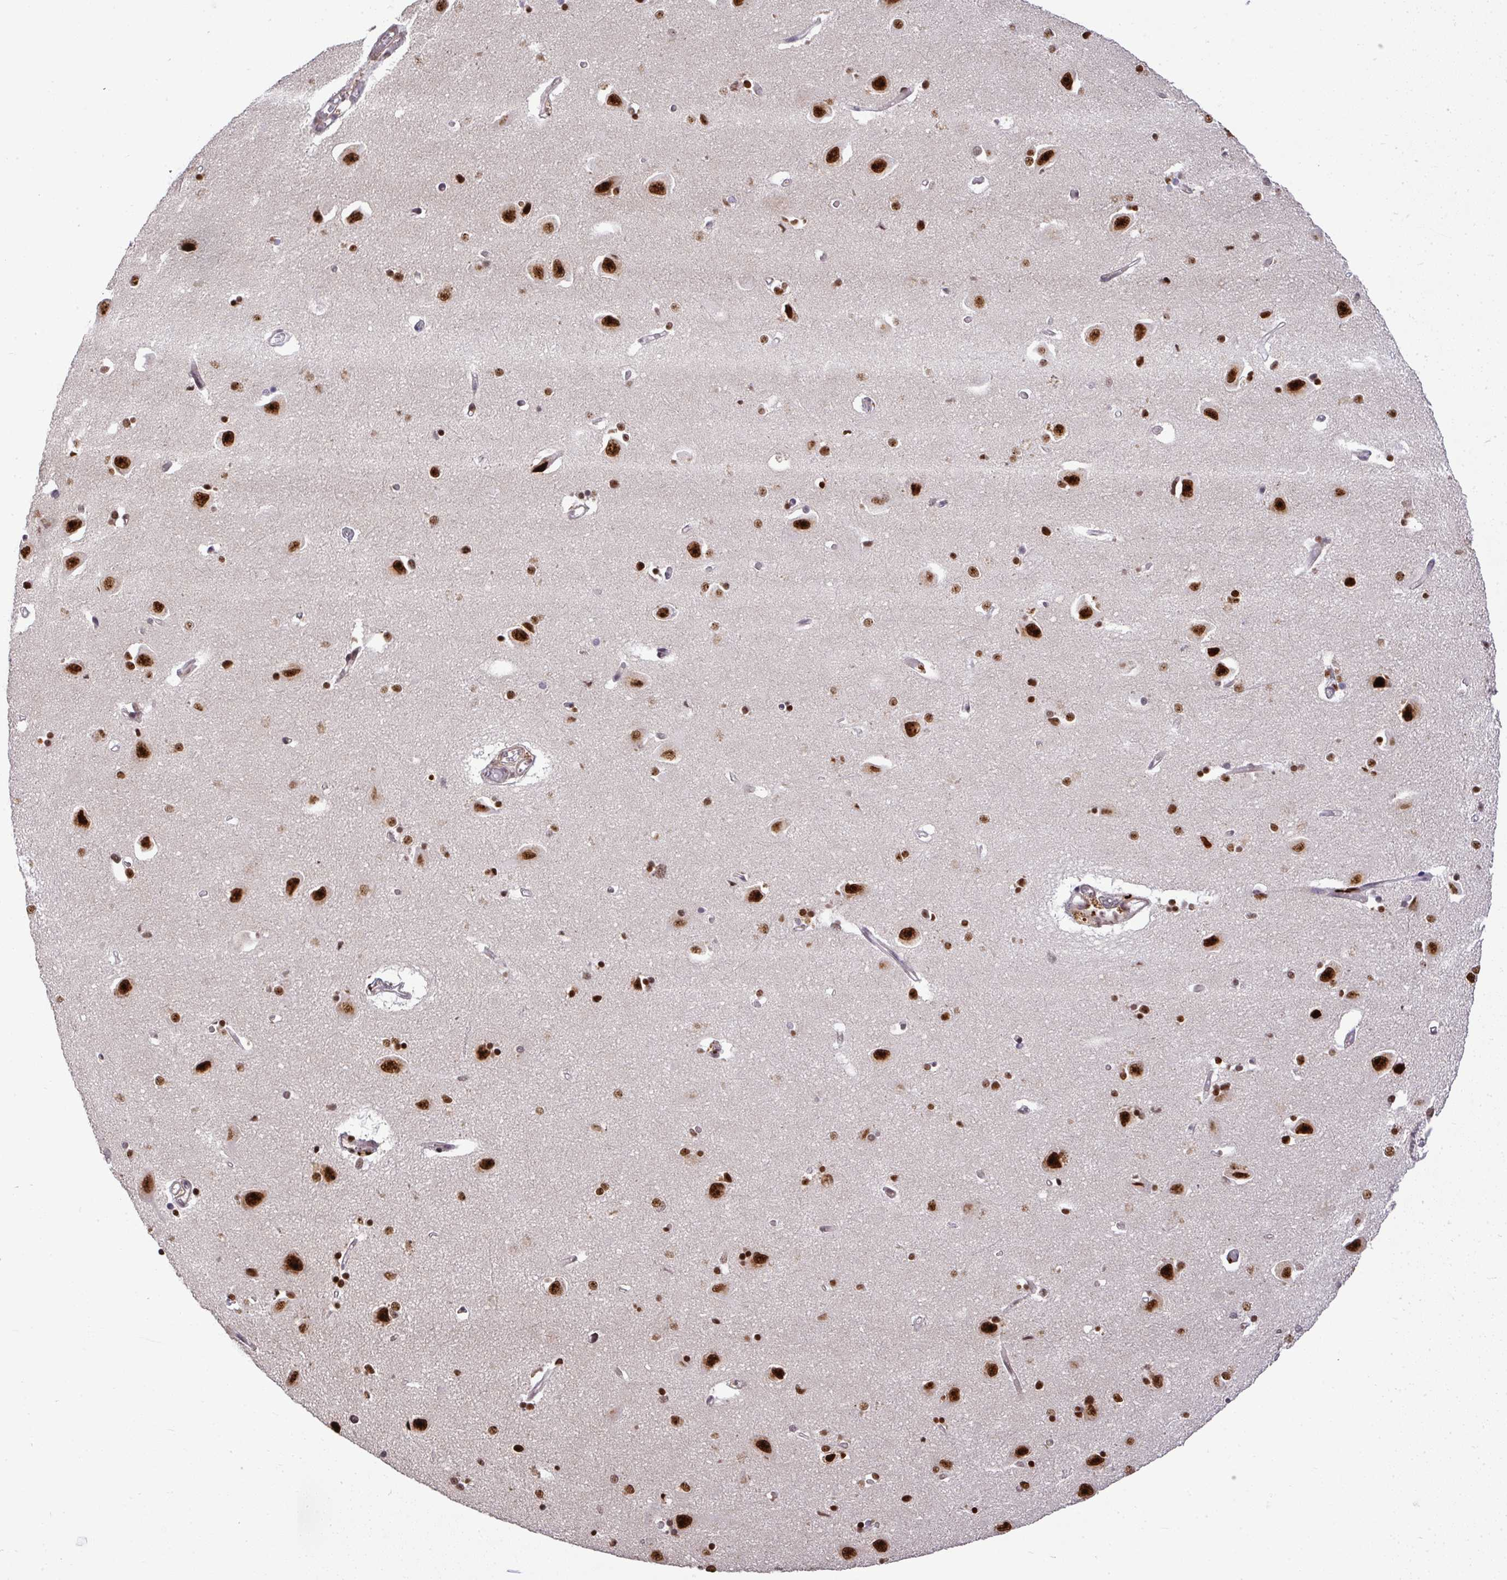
{"staining": {"intensity": "moderate", "quantity": ">75%", "location": "nuclear"}, "tissue": "caudate", "cell_type": "Glial cells", "image_type": "normal", "snomed": [{"axis": "morphology", "description": "Normal tissue, NOS"}, {"axis": "topography", "description": "Lateral ventricle wall"}, {"axis": "topography", "description": "Hippocampus"}], "caption": "Brown immunohistochemical staining in benign human caudate demonstrates moderate nuclear staining in about >75% of glial cells. The protein of interest is stained brown, and the nuclei are stained in blue (DAB (3,3'-diaminobenzidine) IHC with brightfield microscopy, high magnification).", "gene": "U2AF1L4", "patient": {"sex": "female", "age": 63}}